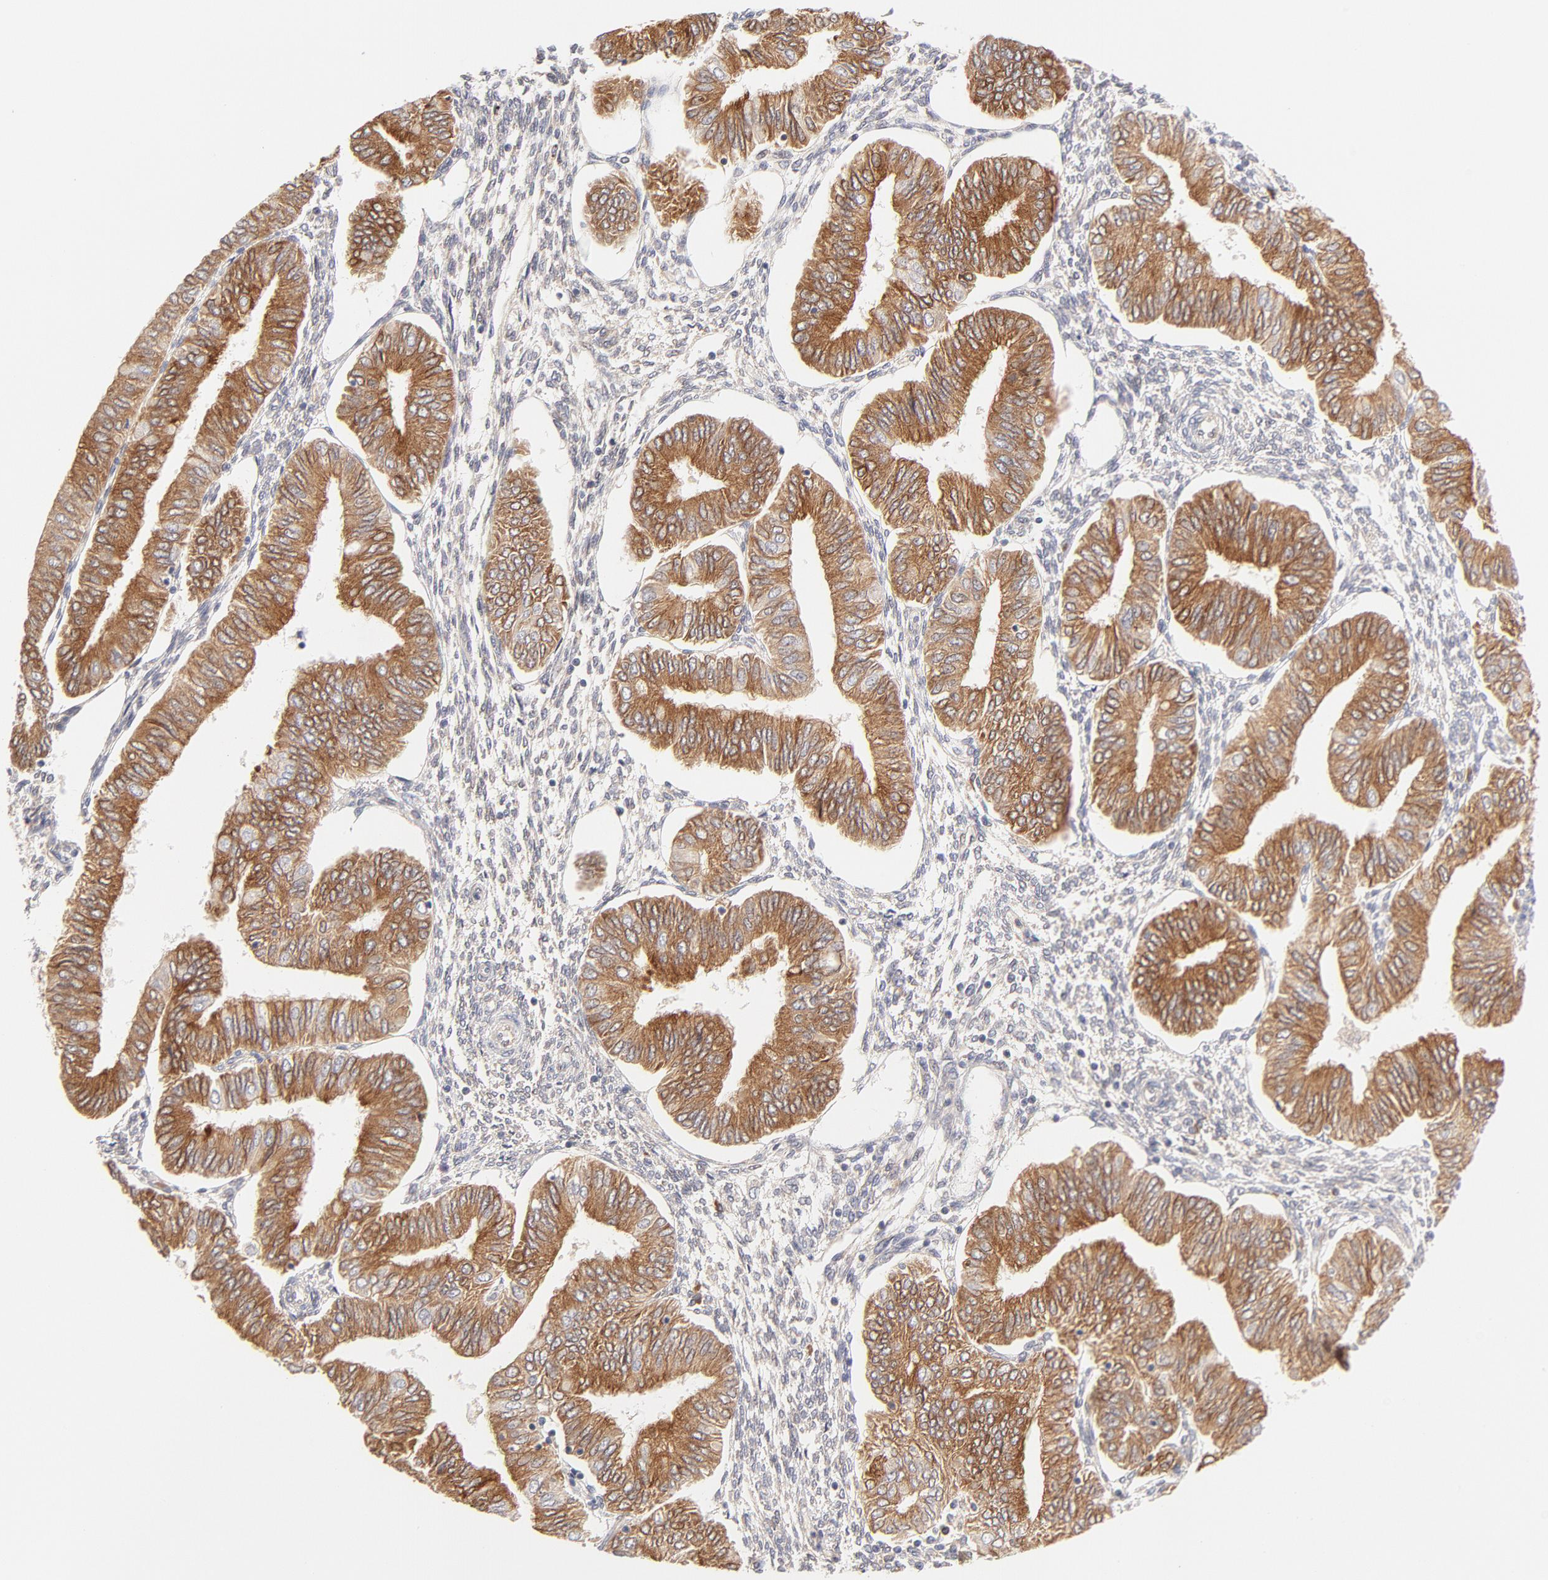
{"staining": {"intensity": "moderate", "quantity": ">75%", "location": "cytoplasmic/membranous"}, "tissue": "endometrial cancer", "cell_type": "Tumor cells", "image_type": "cancer", "snomed": [{"axis": "morphology", "description": "Adenocarcinoma, NOS"}, {"axis": "topography", "description": "Endometrium"}], "caption": "Brown immunohistochemical staining in adenocarcinoma (endometrial) shows moderate cytoplasmic/membranous staining in about >75% of tumor cells.", "gene": "RPS6KA1", "patient": {"sex": "female", "age": 51}}